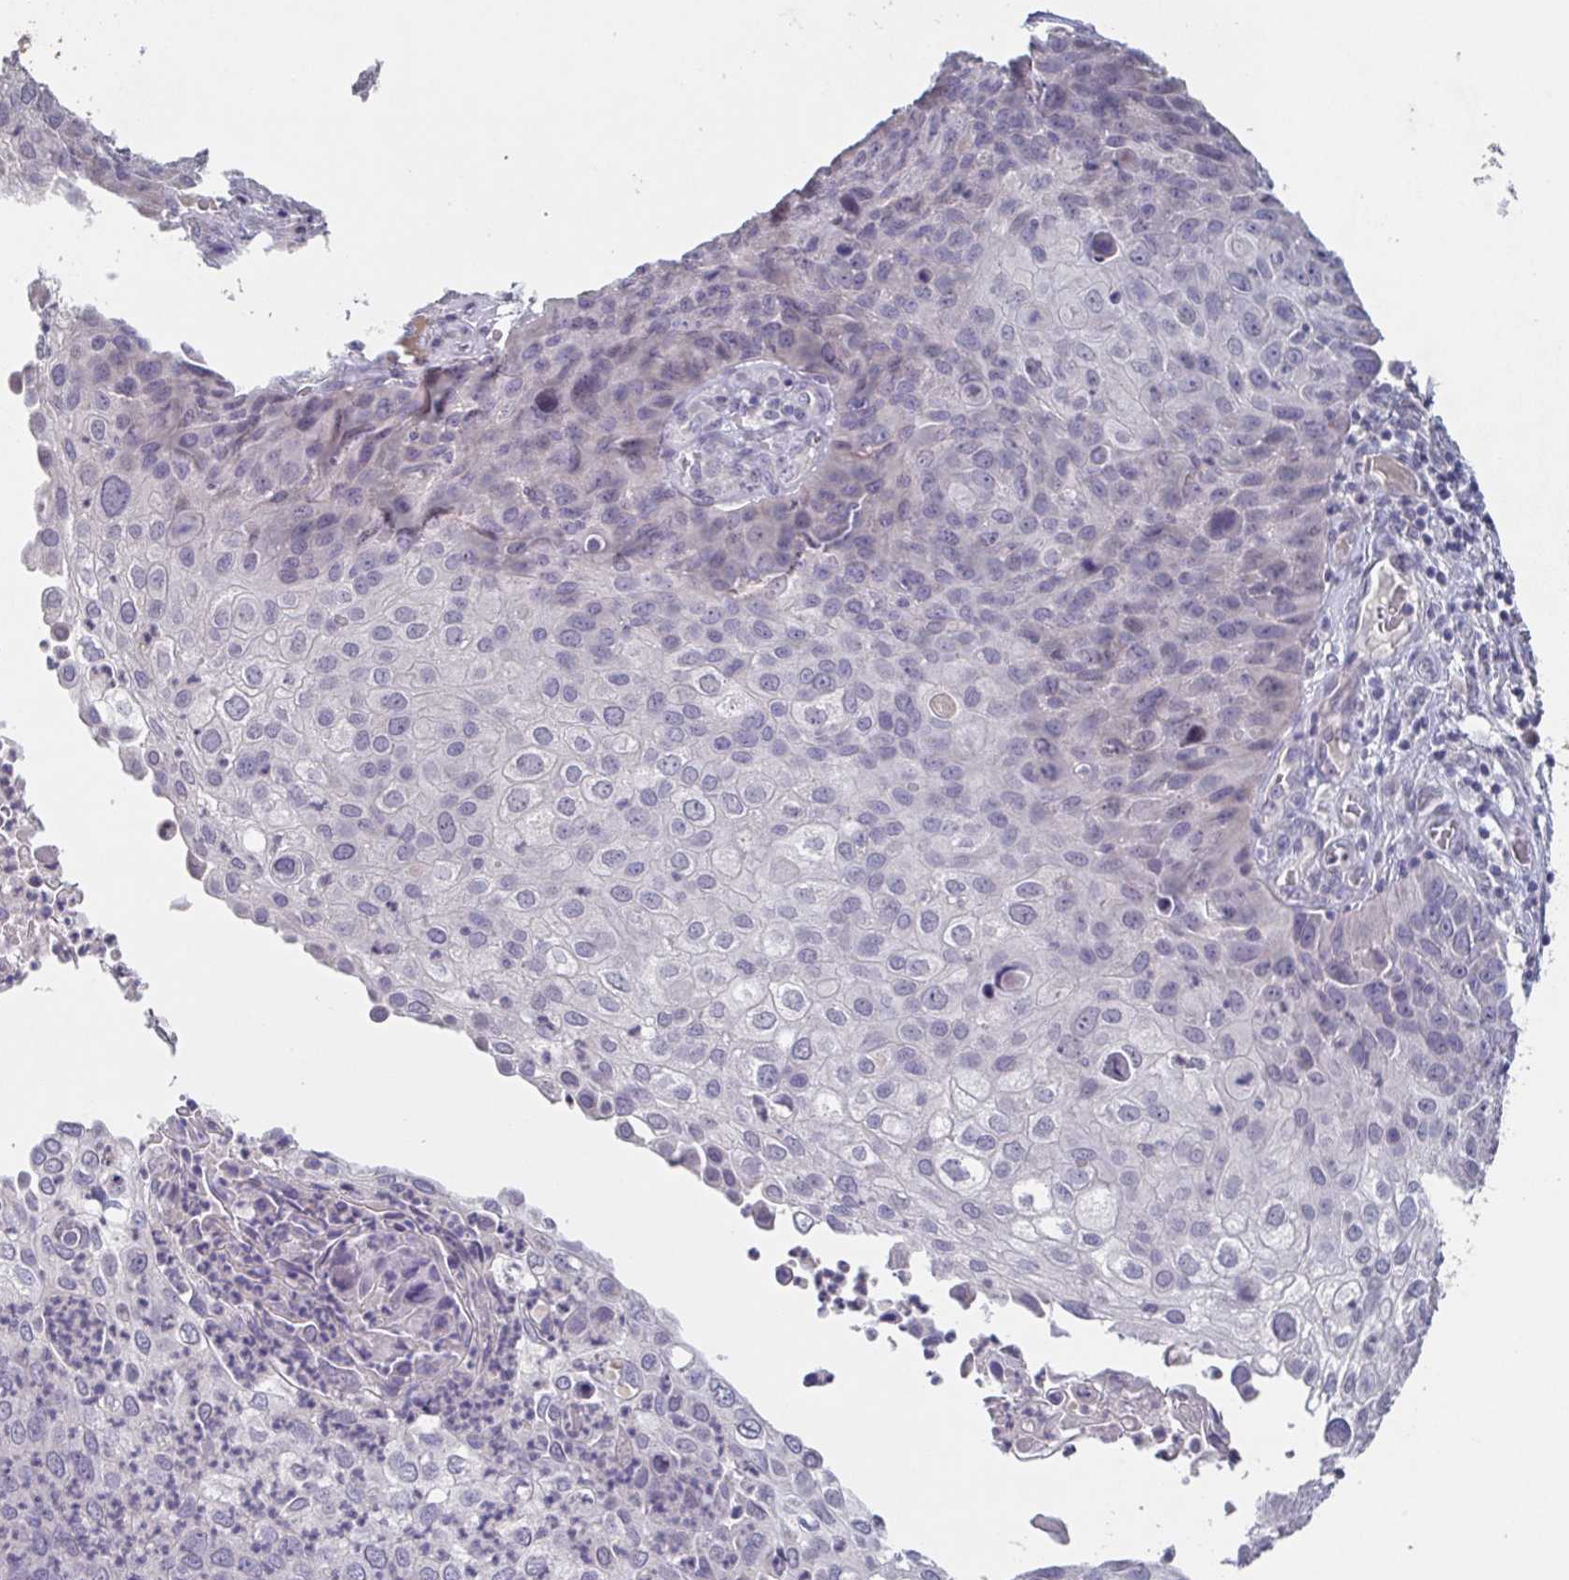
{"staining": {"intensity": "negative", "quantity": "none", "location": "none"}, "tissue": "skin cancer", "cell_type": "Tumor cells", "image_type": "cancer", "snomed": [{"axis": "morphology", "description": "Squamous cell carcinoma, NOS"}, {"axis": "topography", "description": "Skin"}], "caption": "Immunohistochemistry photomicrograph of neoplastic tissue: skin cancer (squamous cell carcinoma) stained with DAB displays no significant protein staining in tumor cells.", "gene": "GHRL", "patient": {"sex": "male", "age": 87}}